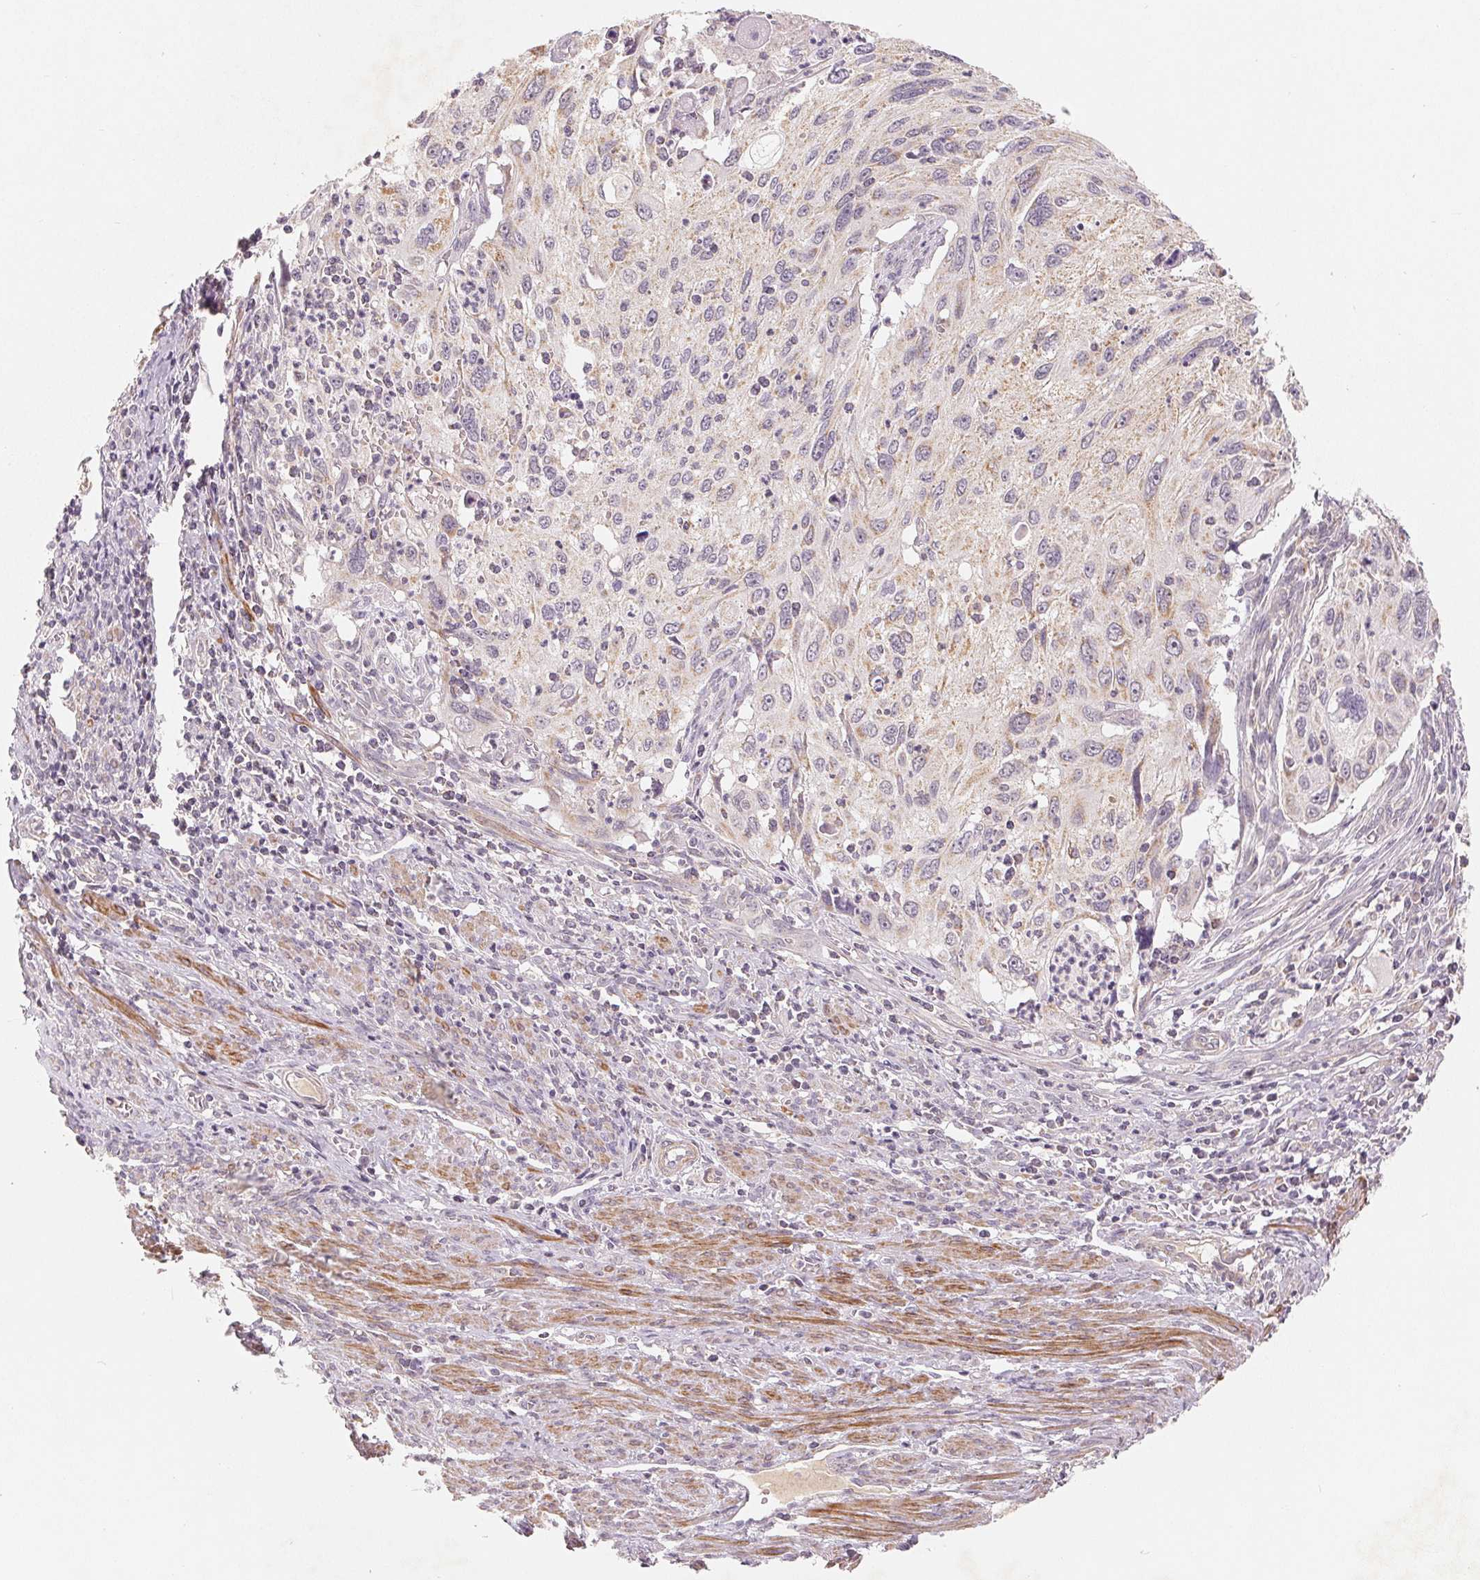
{"staining": {"intensity": "weak", "quantity": "<25%", "location": "cytoplasmic/membranous"}, "tissue": "cervical cancer", "cell_type": "Tumor cells", "image_type": "cancer", "snomed": [{"axis": "morphology", "description": "Squamous cell carcinoma, NOS"}, {"axis": "topography", "description": "Cervix"}], "caption": "DAB immunohistochemical staining of cervical cancer reveals no significant positivity in tumor cells.", "gene": "GHITM", "patient": {"sex": "female", "age": 70}}